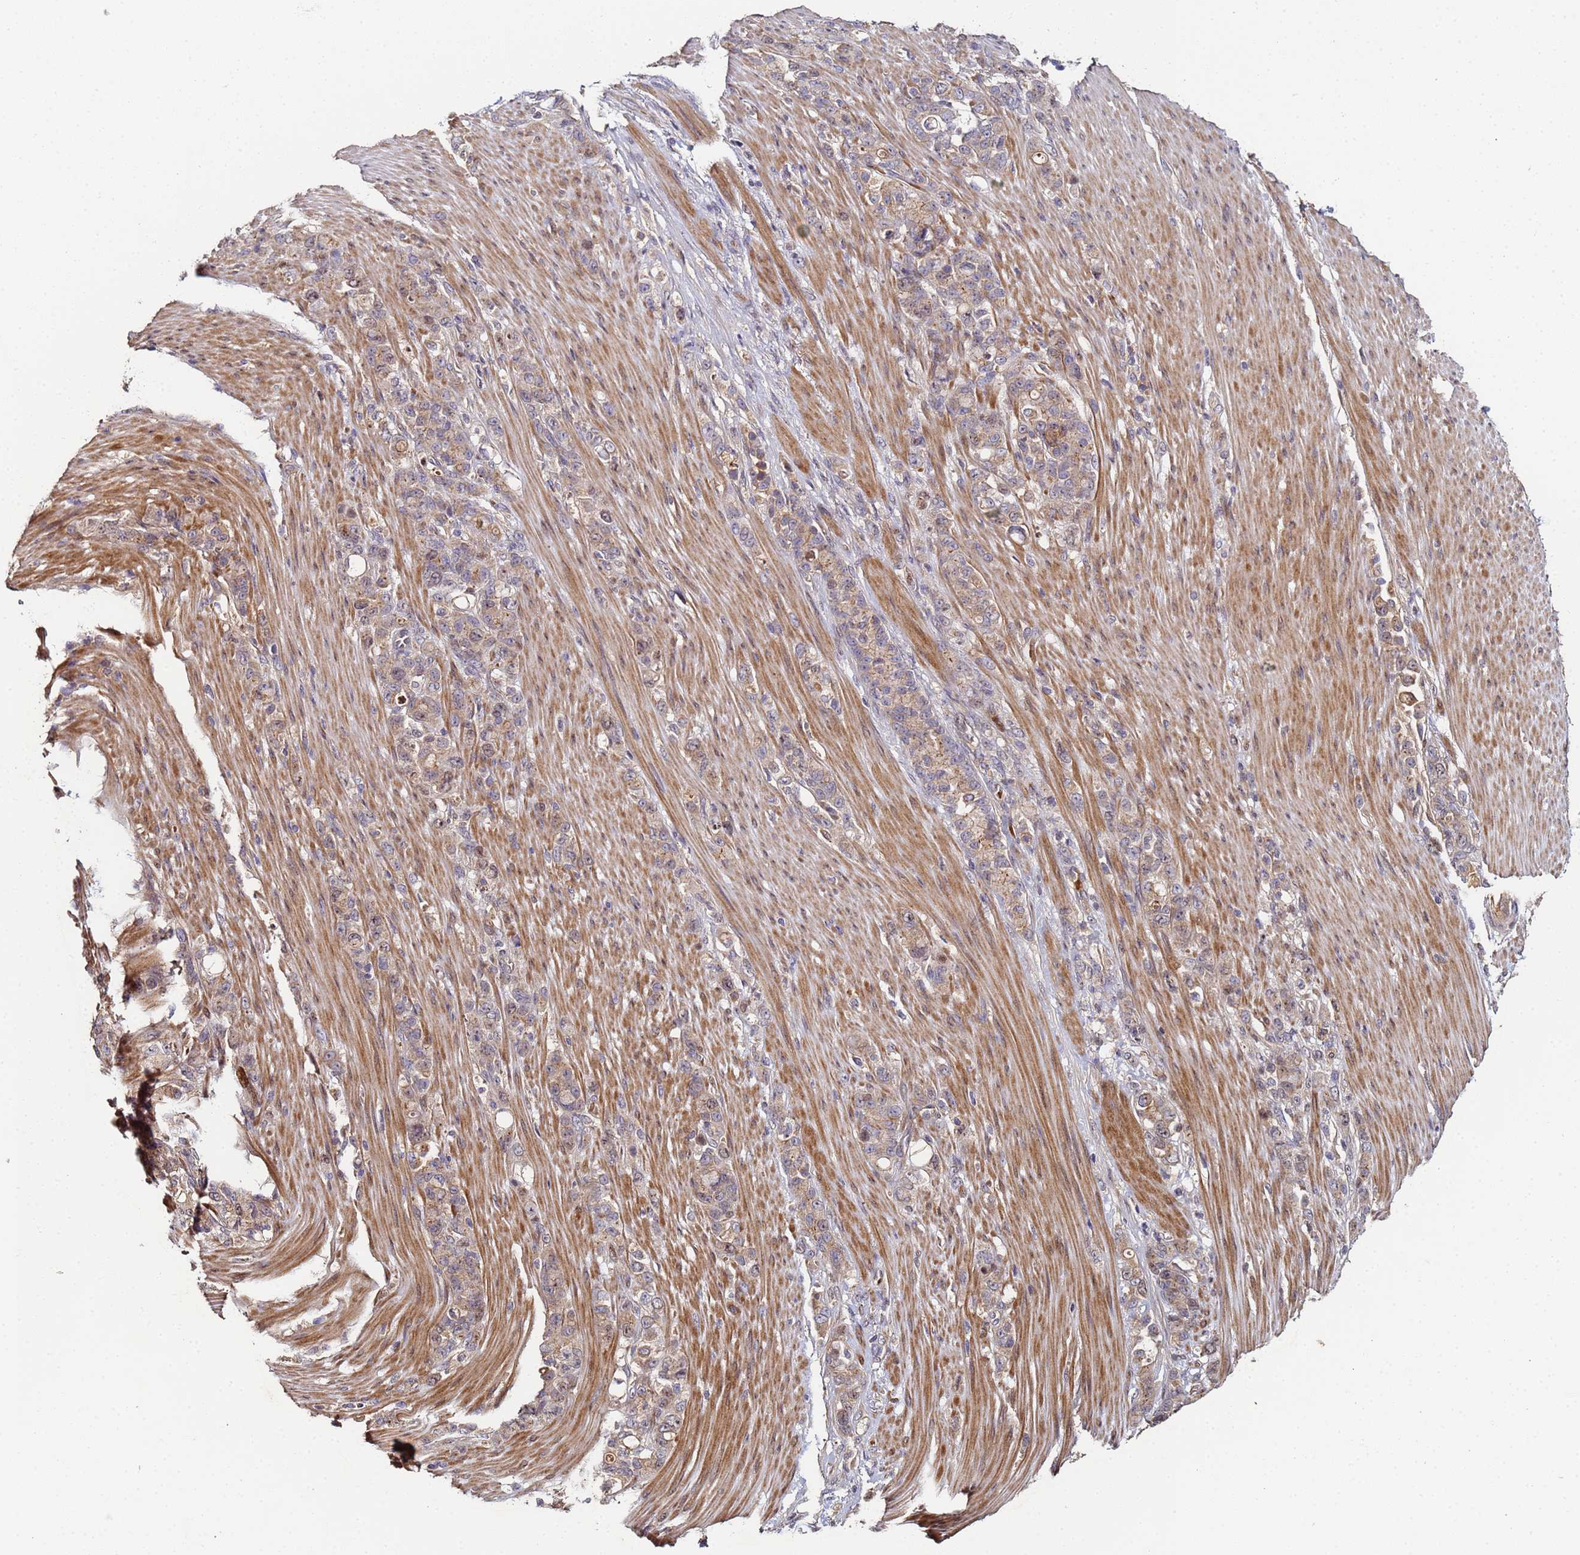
{"staining": {"intensity": "weak", "quantity": ">75%", "location": "cytoplasmic/membranous,nuclear"}, "tissue": "stomach cancer", "cell_type": "Tumor cells", "image_type": "cancer", "snomed": [{"axis": "morphology", "description": "Normal tissue, NOS"}, {"axis": "morphology", "description": "Adenocarcinoma, NOS"}, {"axis": "topography", "description": "Stomach"}], "caption": "Adenocarcinoma (stomach) stained with a protein marker reveals weak staining in tumor cells.", "gene": "OSER1", "patient": {"sex": "female", "age": 79}}